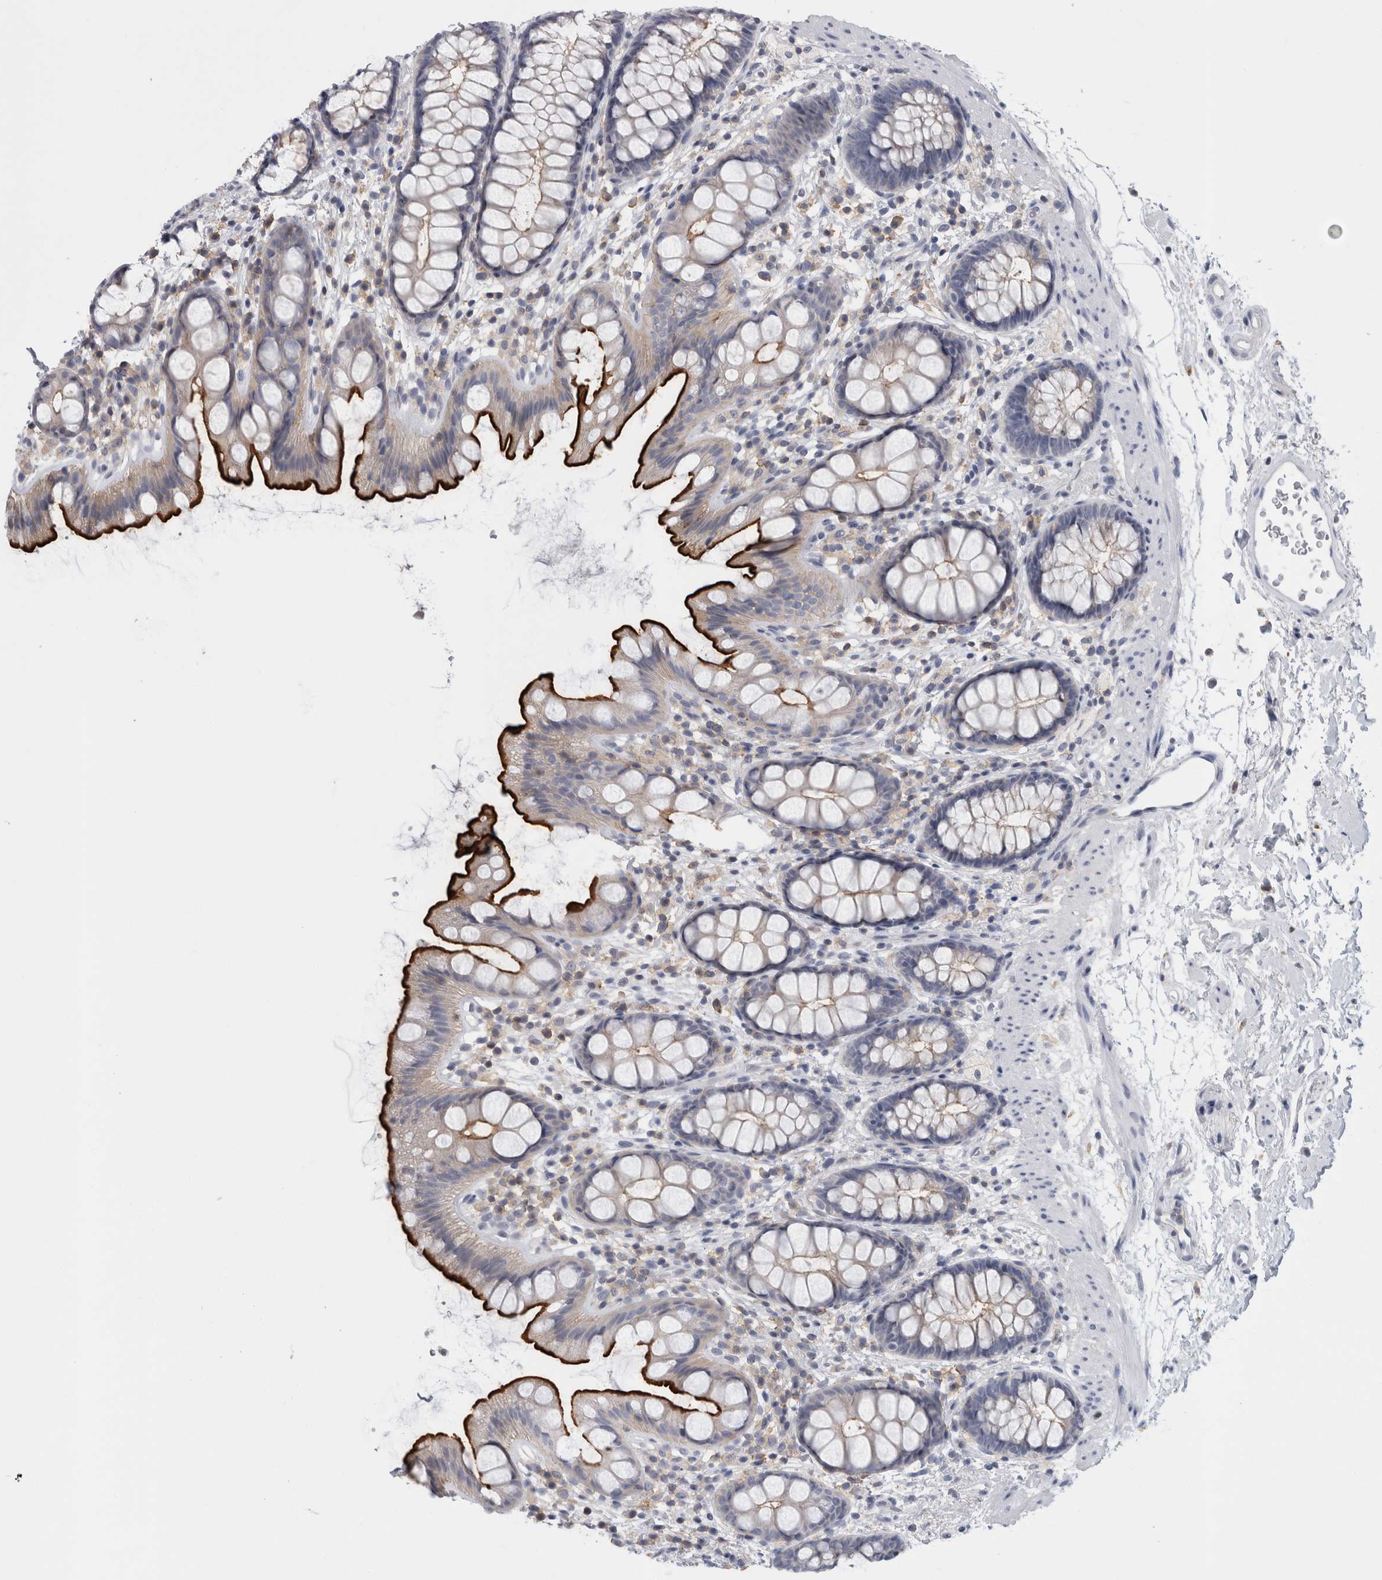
{"staining": {"intensity": "strong", "quantity": "<25%", "location": "cytoplasmic/membranous"}, "tissue": "rectum", "cell_type": "Glandular cells", "image_type": "normal", "snomed": [{"axis": "morphology", "description": "Normal tissue, NOS"}, {"axis": "topography", "description": "Rectum"}], "caption": "Protein staining demonstrates strong cytoplasmic/membranous positivity in about <25% of glandular cells in unremarkable rectum.", "gene": "ANKFY1", "patient": {"sex": "female", "age": 65}}